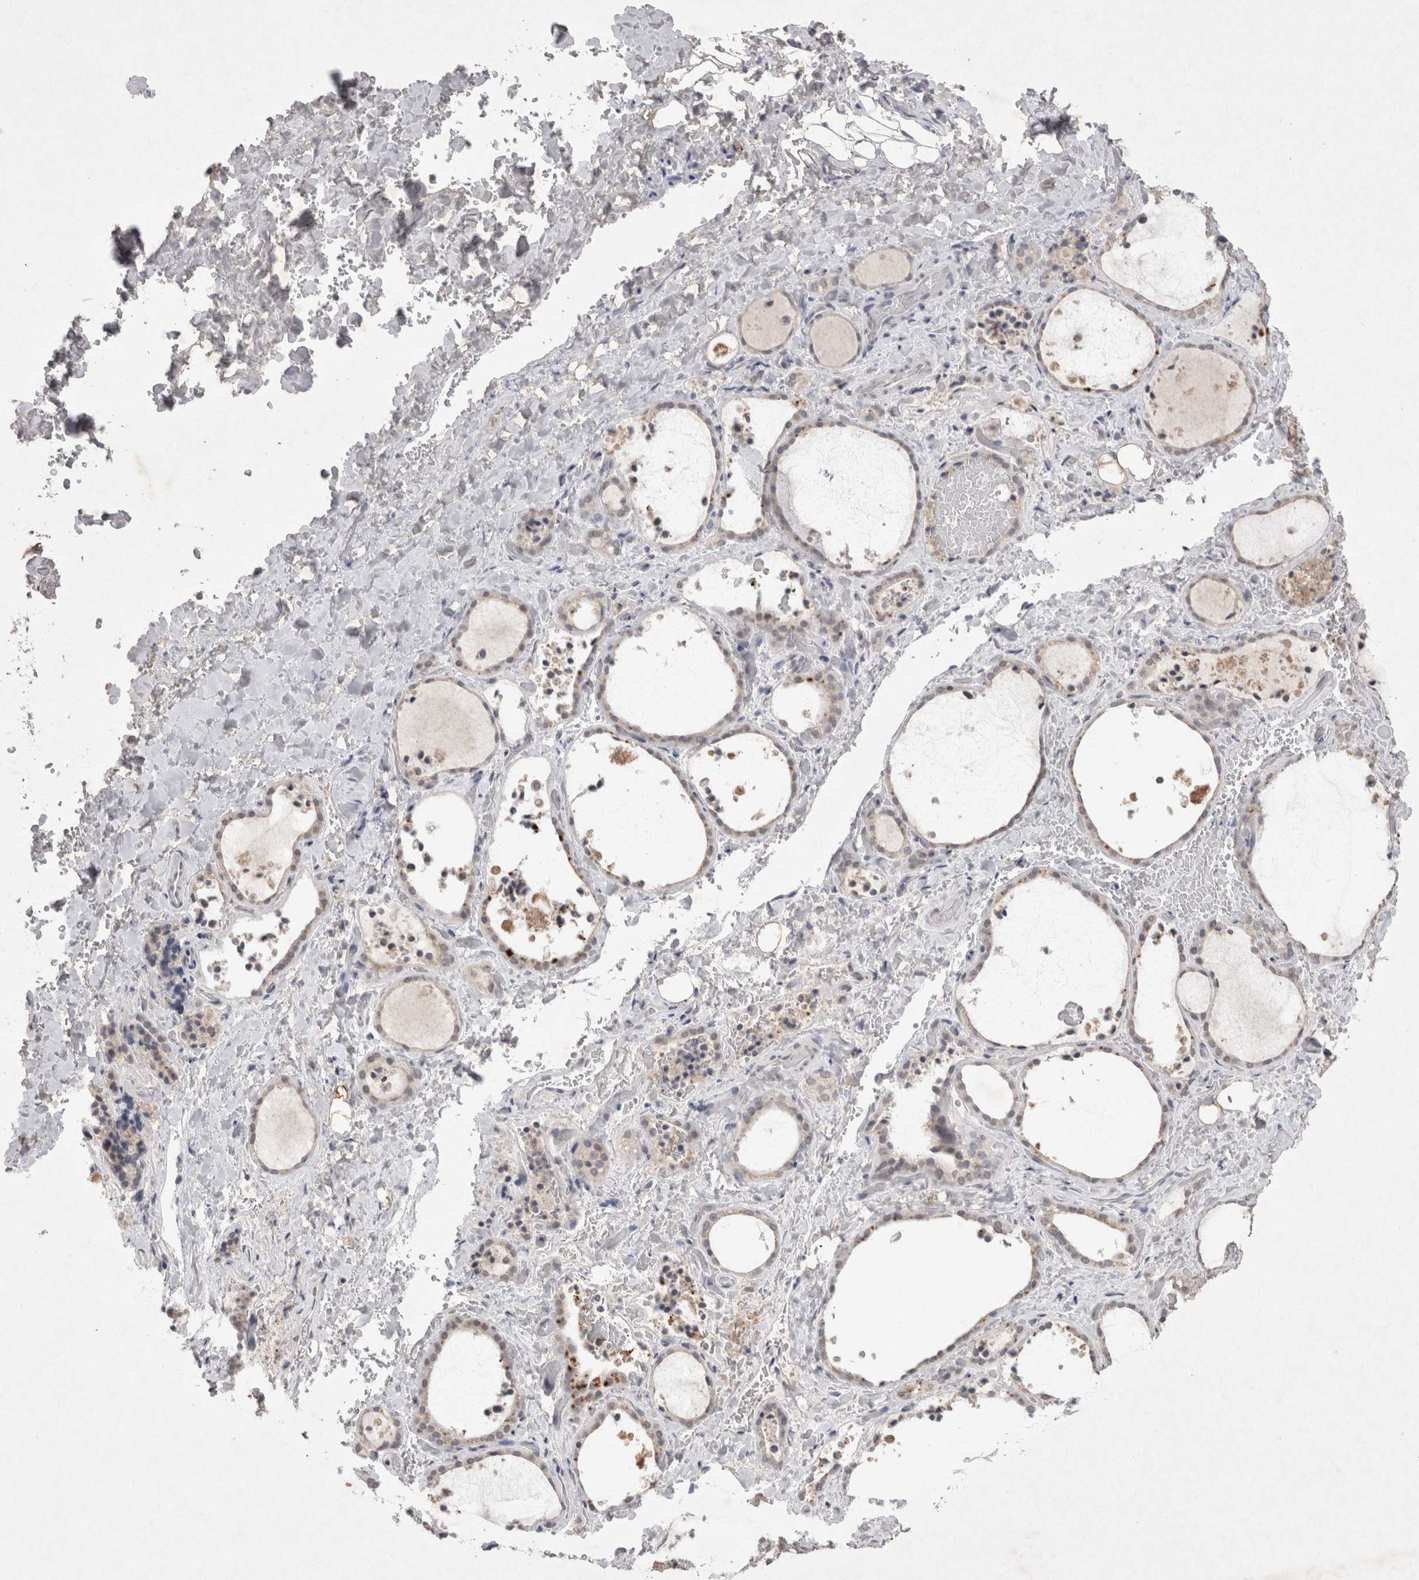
{"staining": {"intensity": "weak", "quantity": "<25%", "location": "cytoplasmic/membranous"}, "tissue": "thyroid gland", "cell_type": "Glandular cells", "image_type": "normal", "snomed": [{"axis": "morphology", "description": "Normal tissue, NOS"}, {"axis": "topography", "description": "Thyroid gland"}], "caption": "Glandular cells show no significant expression in normal thyroid gland. Nuclei are stained in blue.", "gene": "LYVE1", "patient": {"sex": "female", "age": 44}}